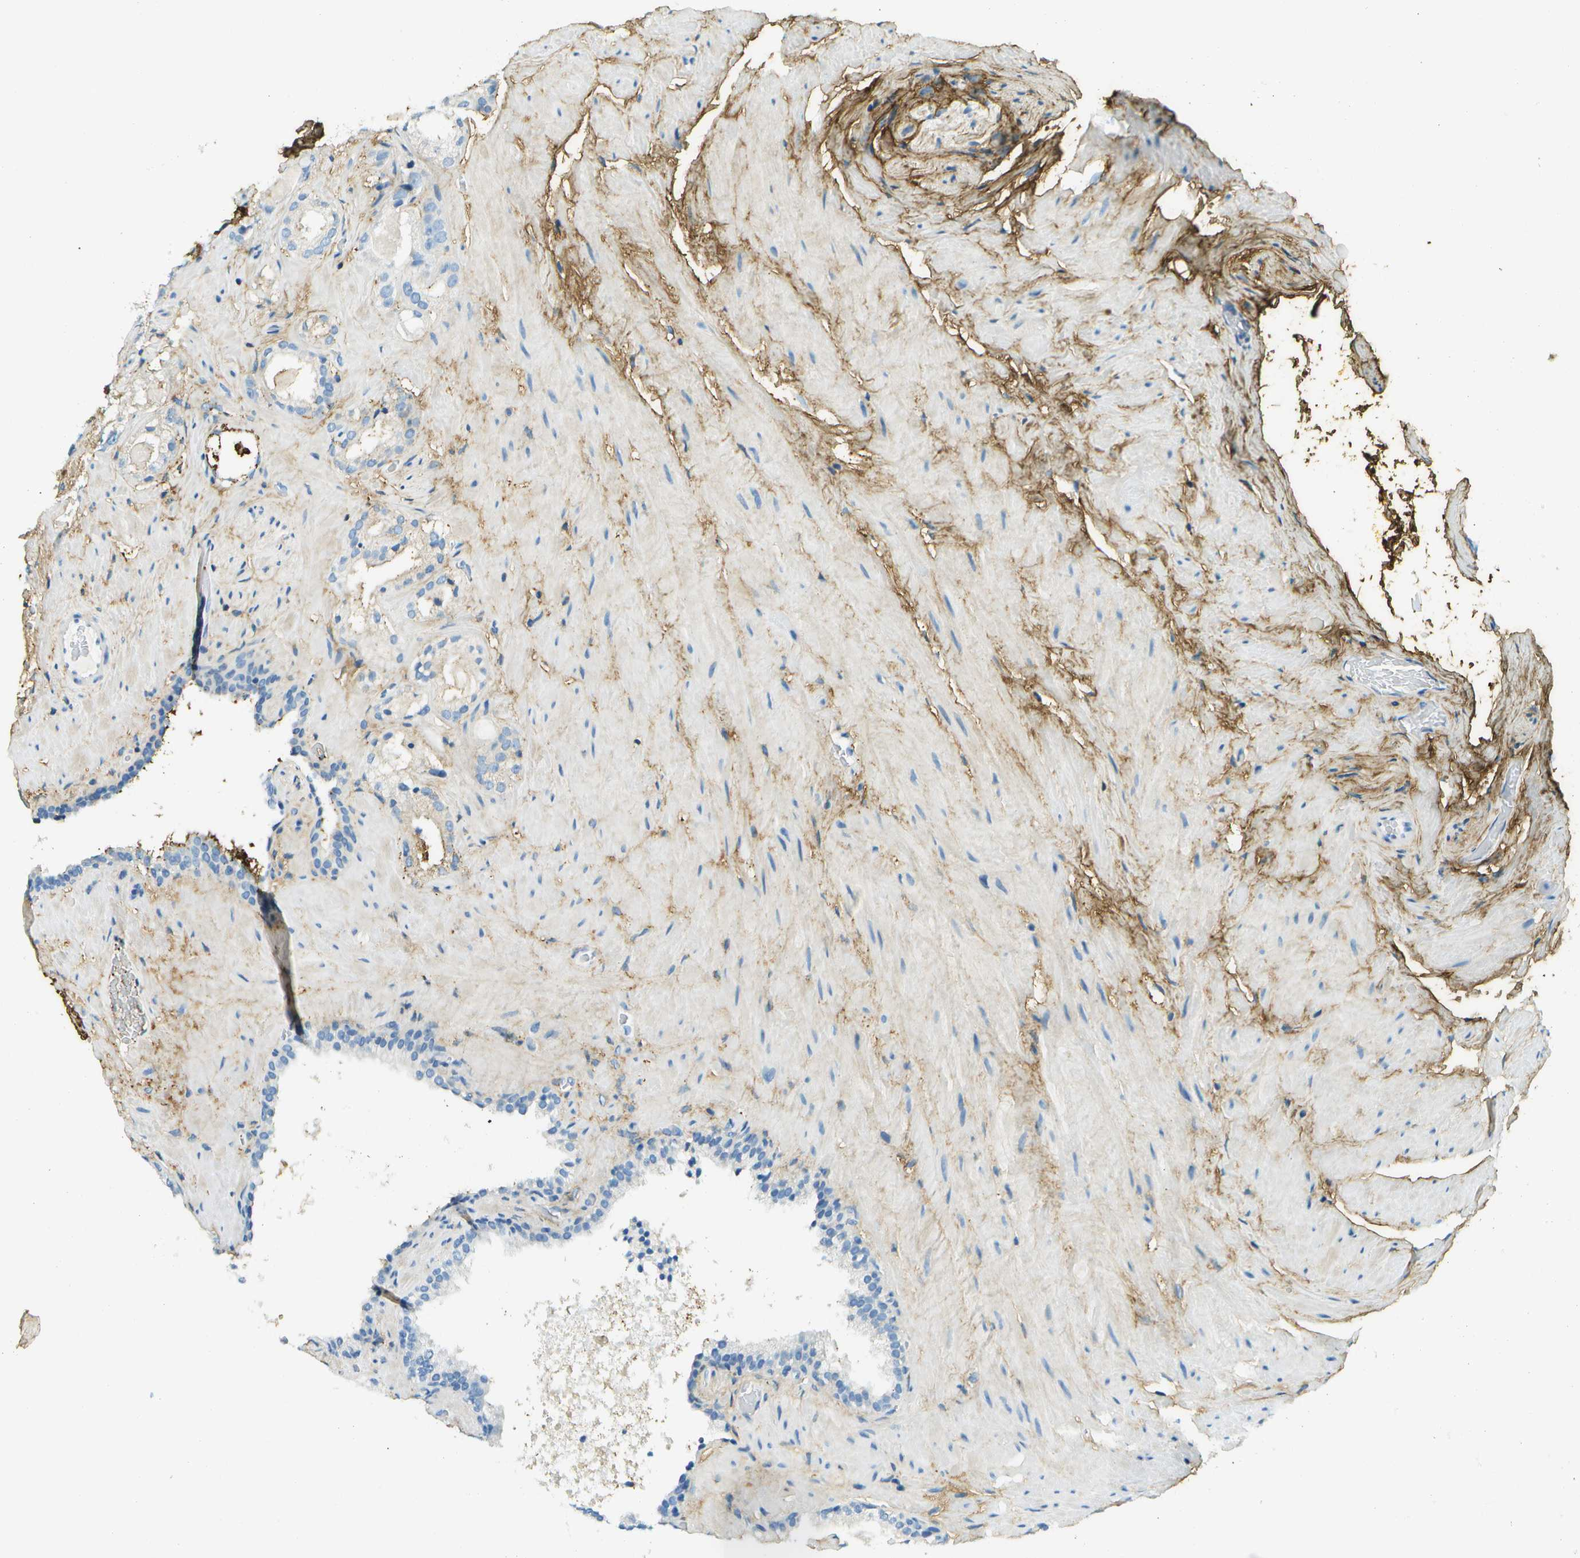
{"staining": {"intensity": "negative", "quantity": "none", "location": "none"}, "tissue": "prostate cancer", "cell_type": "Tumor cells", "image_type": "cancer", "snomed": [{"axis": "morphology", "description": "Adenocarcinoma, High grade"}, {"axis": "topography", "description": "Prostate"}], "caption": "The photomicrograph reveals no significant positivity in tumor cells of adenocarcinoma (high-grade) (prostate).", "gene": "DCN", "patient": {"sex": "male", "age": 64}}